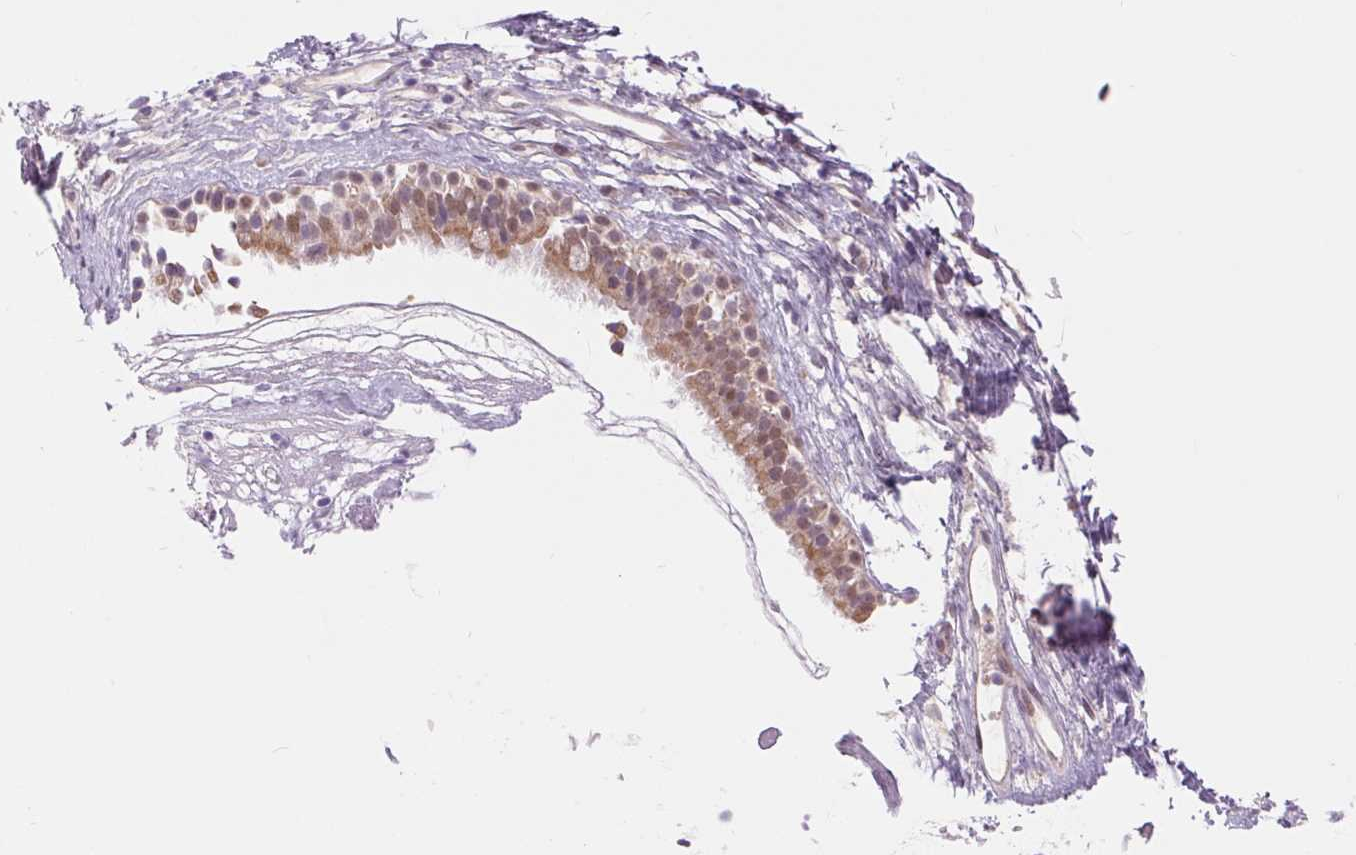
{"staining": {"intensity": "moderate", "quantity": ">75%", "location": "cytoplasmic/membranous,nuclear"}, "tissue": "nasopharynx", "cell_type": "Respiratory epithelial cells", "image_type": "normal", "snomed": [{"axis": "morphology", "description": "Normal tissue, NOS"}, {"axis": "topography", "description": "Nasopharynx"}], "caption": "Immunohistochemistry micrograph of unremarkable nasopharynx: human nasopharynx stained using IHC demonstrates medium levels of moderate protein expression localized specifically in the cytoplasmic/membranous,nuclear of respiratory epithelial cells, appearing as a cytoplasmic/membranous,nuclear brown color.", "gene": "TMEM273", "patient": {"sex": "male", "age": 24}}